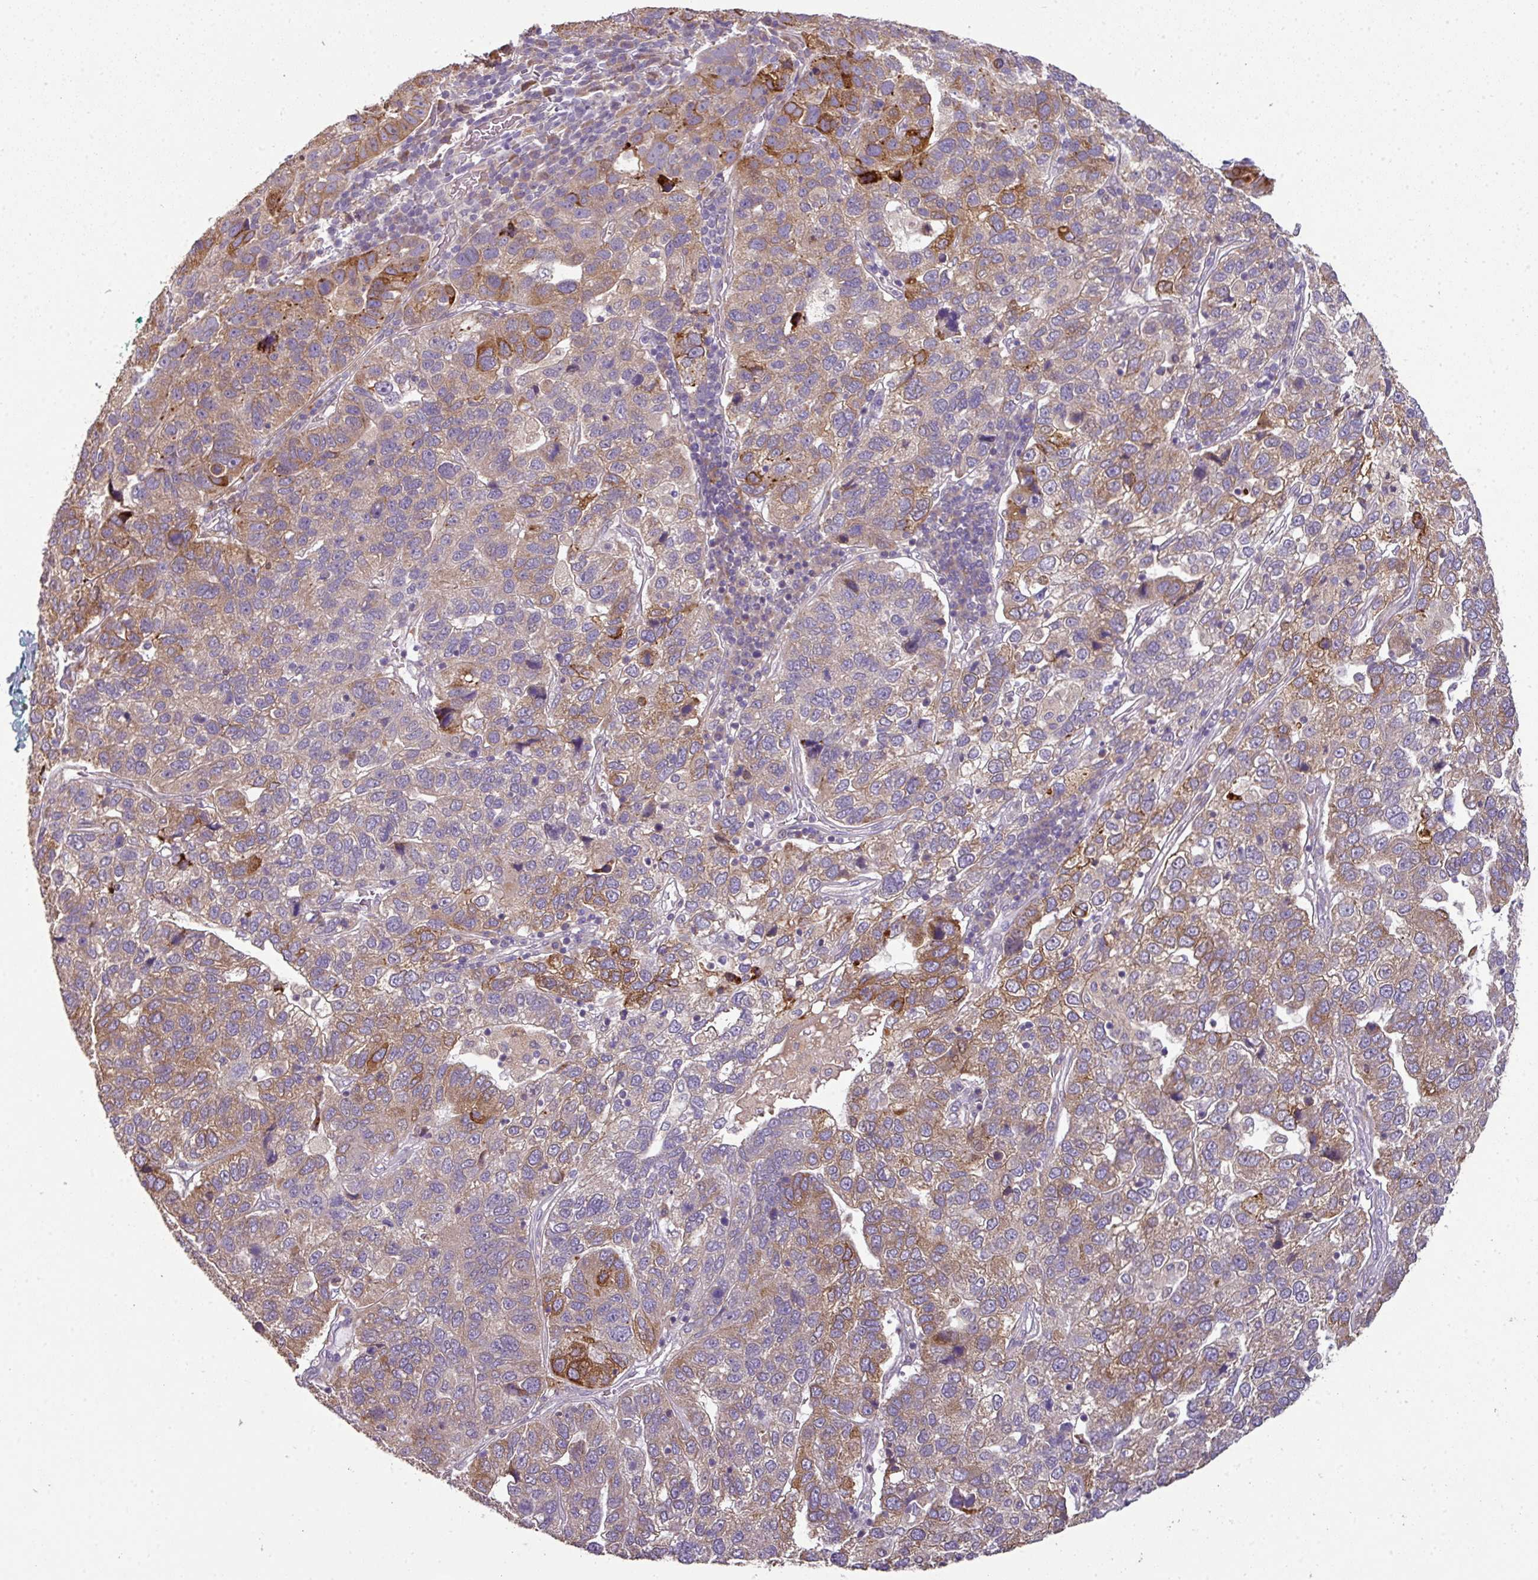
{"staining": {"intensity": "moderate", "quantity": "25%-75%", "location": "cytoplasmic/membranous"}, "tissue": "pancreatic cancer", "cell_type": "Tumor cells", "image_type": "cancer", "snomed": [{"axis": "morphology", "description": "Adenocarcinoma, NOS"}, {"axis": "topography", "description": "Pancreas"}], "caption": "Immunohistochemistry staining of adenocarcinoma (pancreatic), which reveals medium levels of moderate cytoplasmic/membranous staining in about 25%-75% of tumor cells indicating moderate cytoplasmic/membranous protein positivity. The staining was performed using DAB (brown) for protein detection and nuclei were counterstained in hematoxylin (blue).", "gene": "SPCS3", "patient": {"sex": "female", "age": 61}}